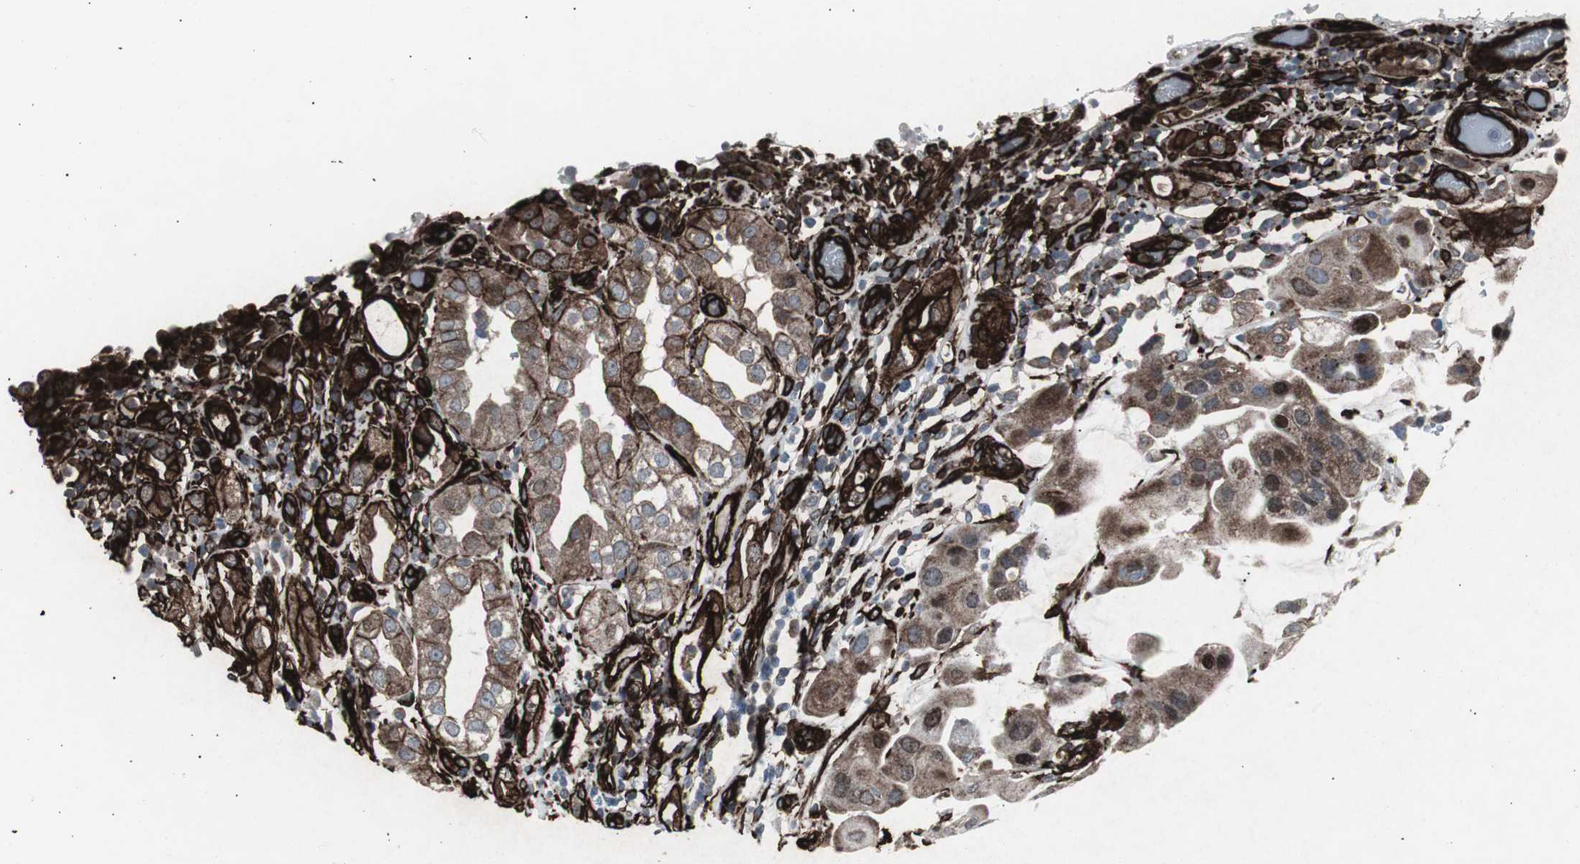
{"staining": {"intensity": "moderate", "quantity": "25%-75%", "location": "cytoplasmic/membranous,nuclear"}, "tissue": "urothelial cancer", "cell_type": "Tumor cells", "image_type": "cancer", "snomed": [{"axis": "morphology", "description": "Urothelial carcinoma, High grade"}, {"axis": "topography", "description": "Urinary bladder"}], "caption": "Immunohistochemical staining of high-grade urothelial carcinoma exhibits medium levels of moderate cytoplasmic/membranous and nuclear expression in about 25%-75% of tumor cells. The staining was performed using DAB (3,3'-diaminobenzidine), with brown indicating positive protein expression. Nuclei are stained blue with hematoxylin.", "gene": "PDGFA", "patient": {"sex": "female", "age": 64}}